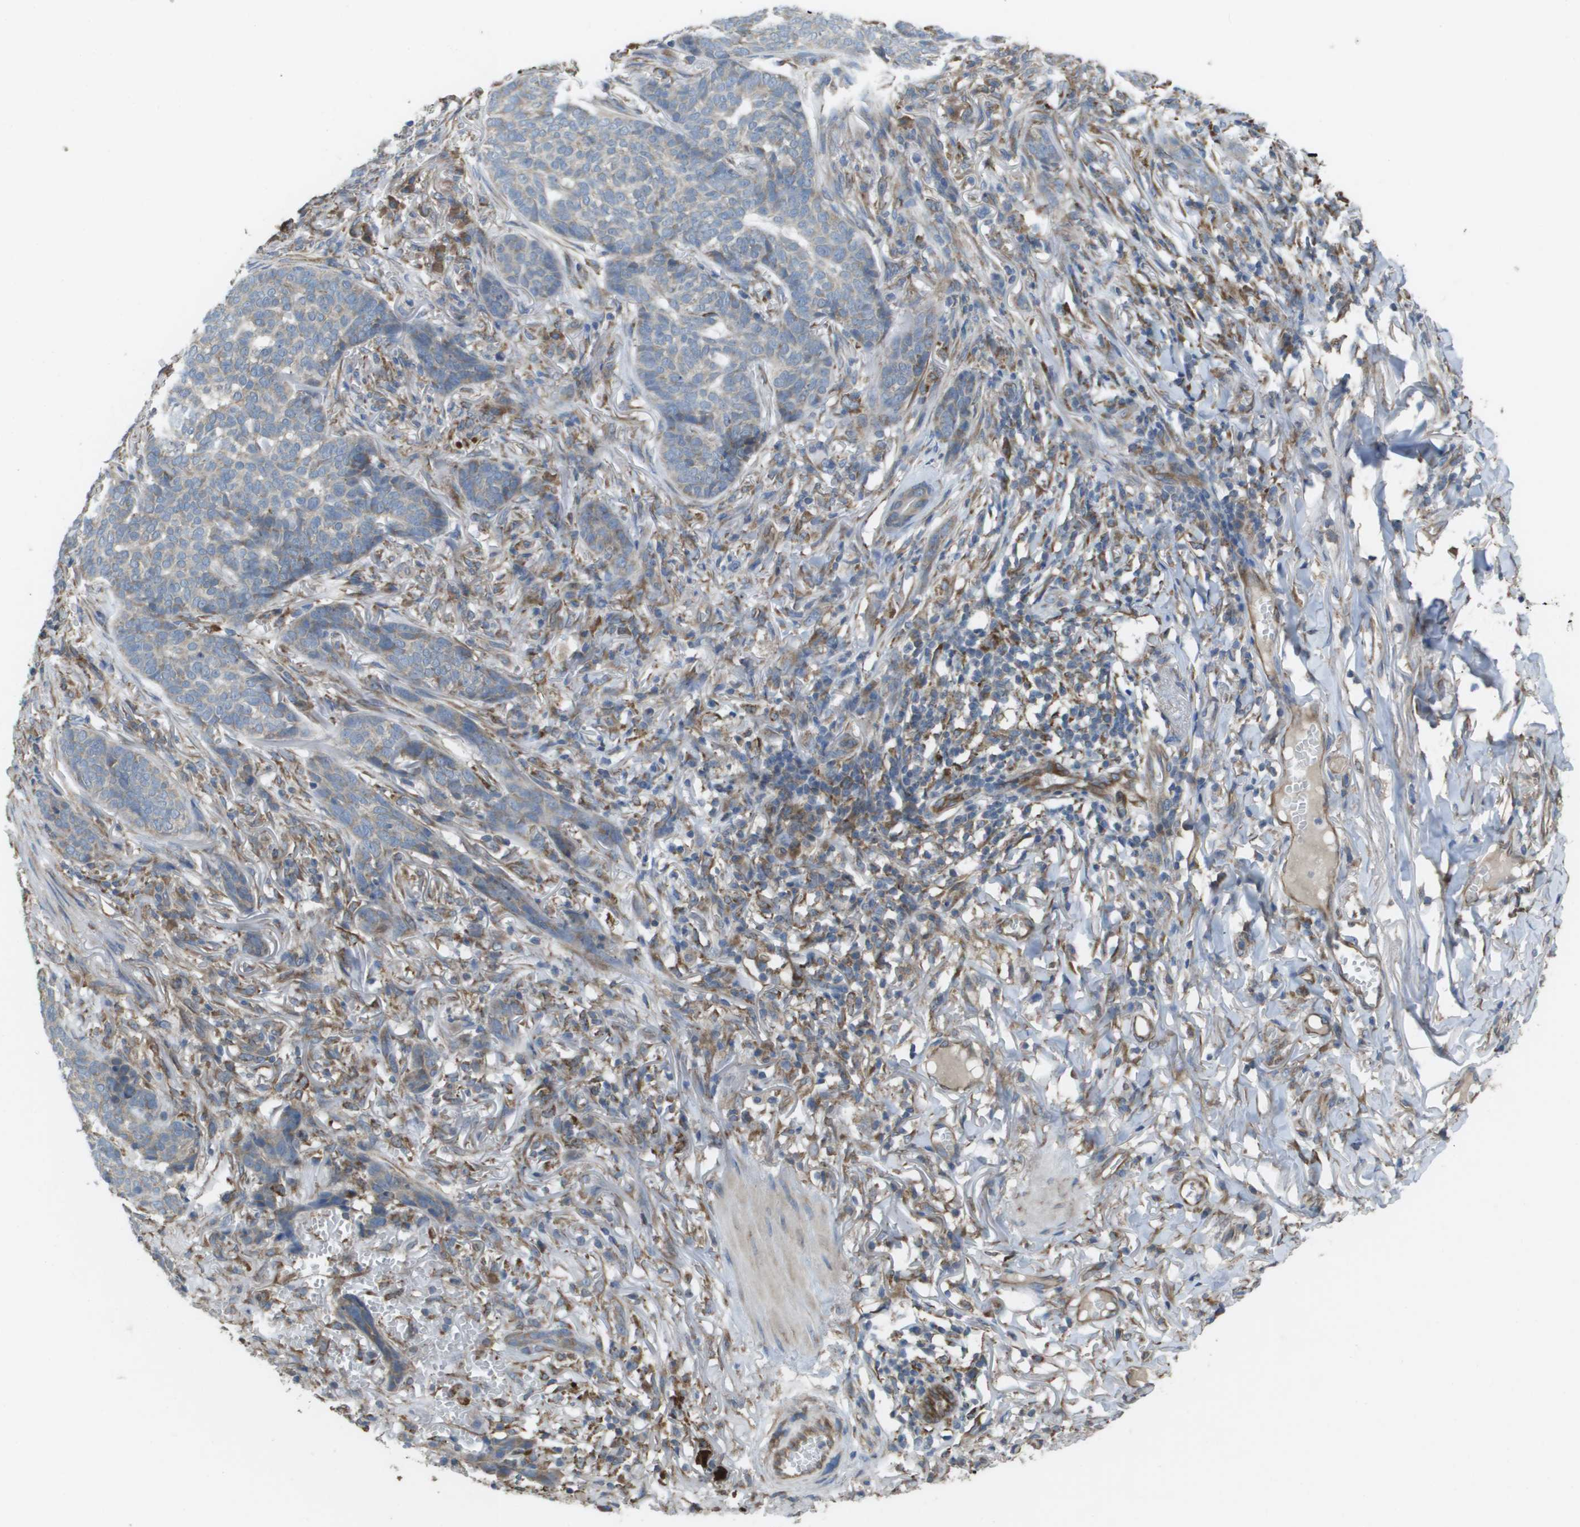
{"staining": {"intensity": "weak", "quantity": "<25%", "location": "cytoplasmic/membranous"}, "tissue": "skin cancer", "cell_type": "Tumor cells", "image_type": "cancer", "snomed": [{"axis": "morphology", "description": "Basal cell carcinoma"}, {"axis": "topography", "description": "Skin"}], "caption": "Micrograph shows no protein expression in tumor cells of skin basal cell carcinoma tissue.", "gene": "CLCN2", "patient": {"sex": "male", "age": 85}}